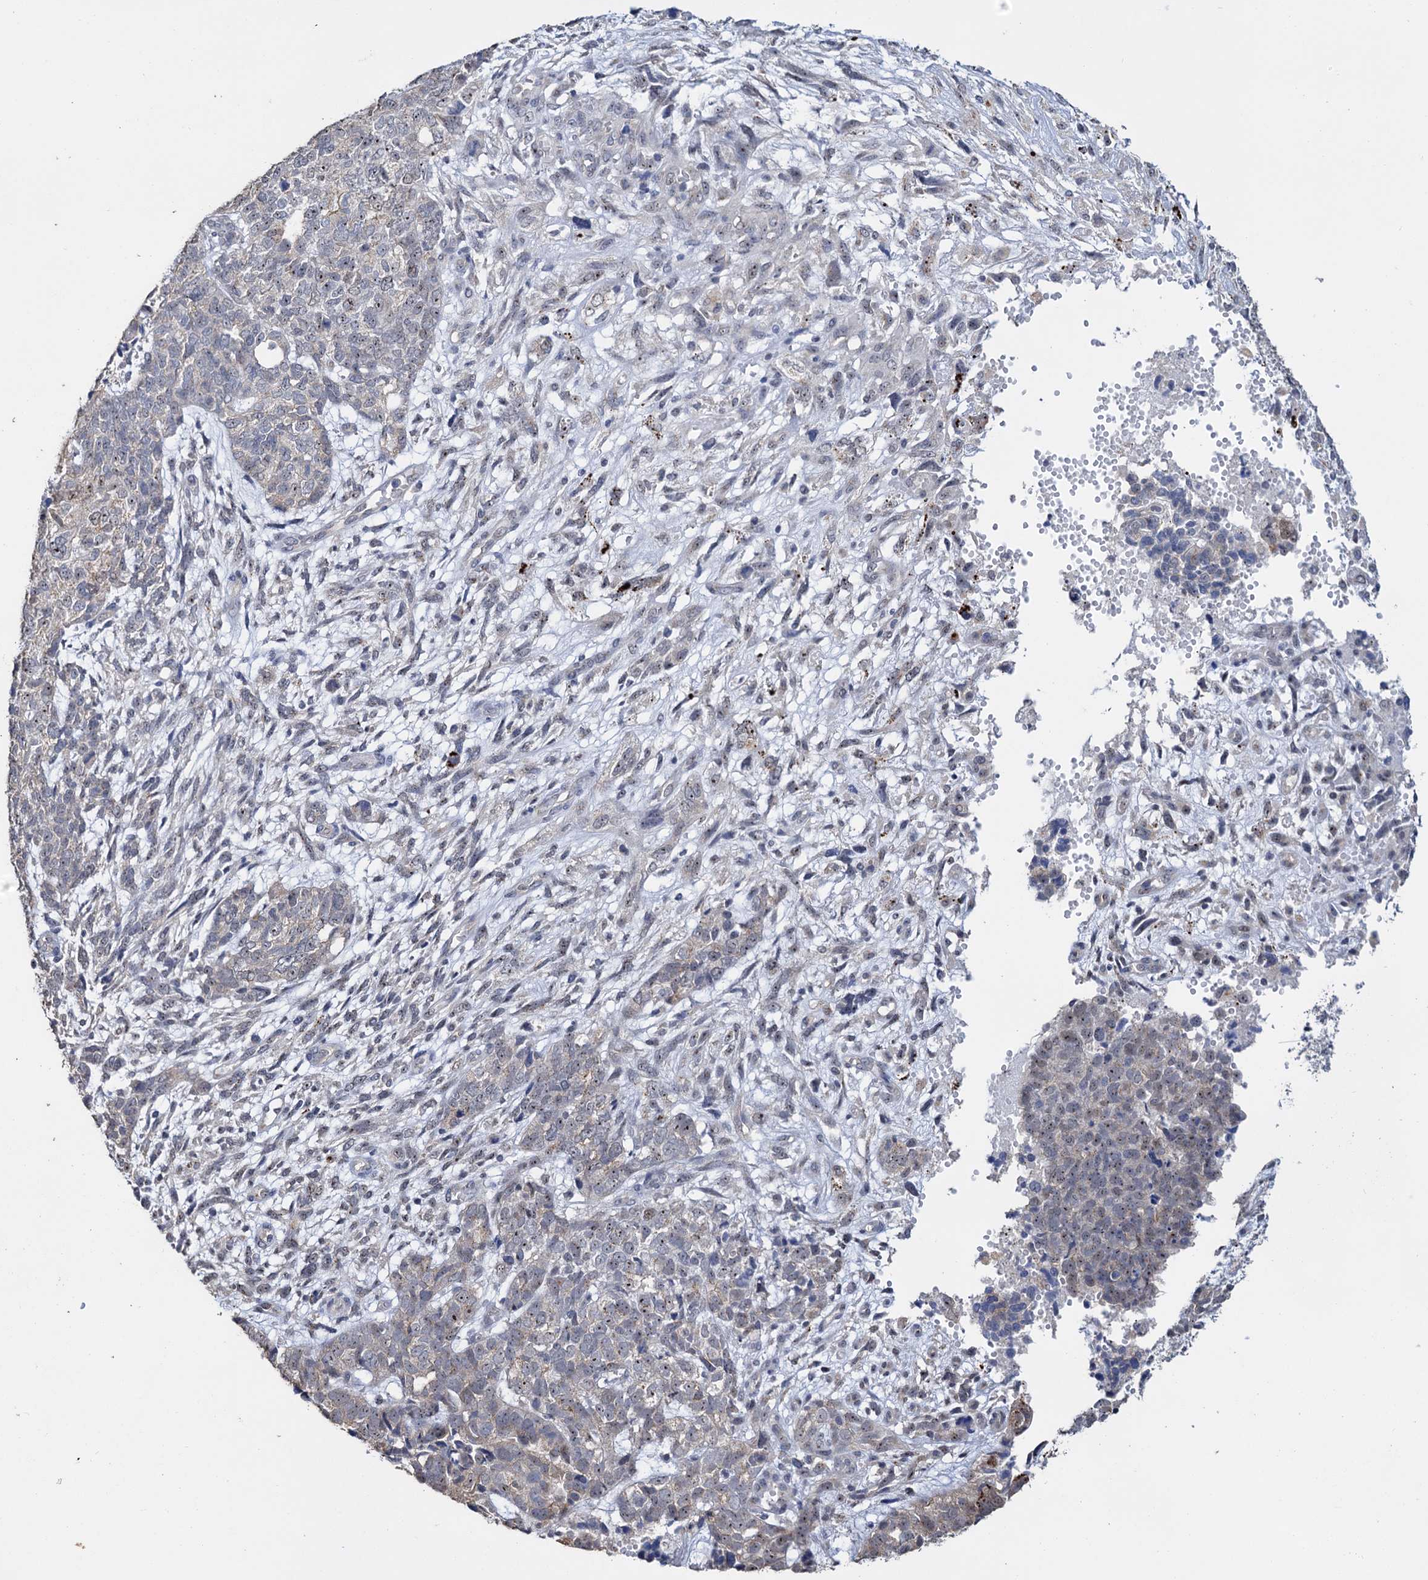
{"staining": {"intensity": "weak", "quantity": "25%-75%", "location": "nuclear"}, "tissue": "cervical cancer", "cell_type": "Tumor cells", "image_type": "cancer", "snomed": [{"axis": "morphology", "description": "Squamous cell carcinoma, NOS"}, {"axis": "topography", "description": "Cervix"}], "caption": "The histopathology image displays staining of squamous cell carcinoma (cervical), revealing weak nuclear protein positivity (brown color) within tumor cells.", "gene": "C2CD3", "patient": {"sex": "female", "age": 63}}